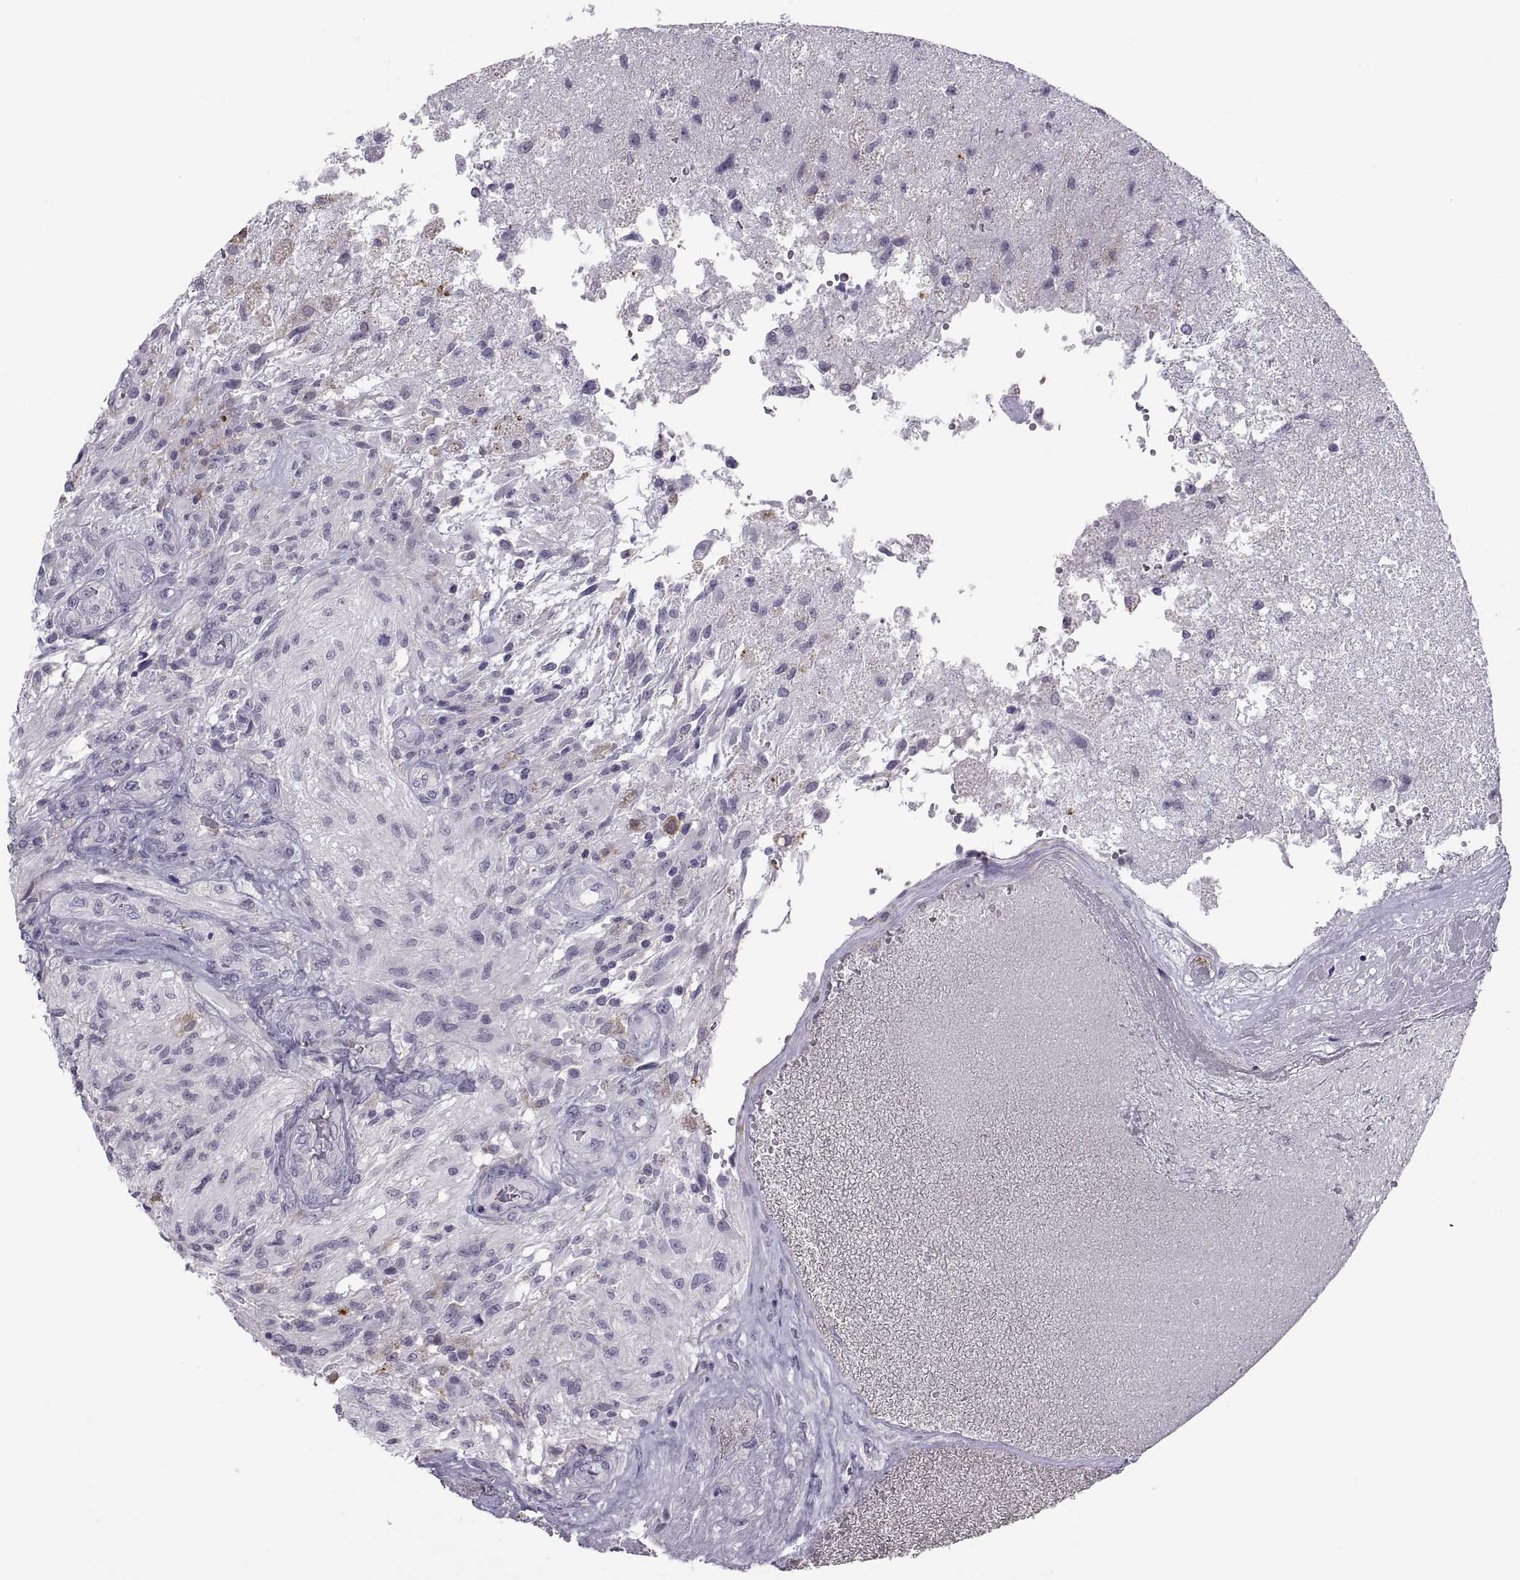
{"staining": {"intensity": "negative", "quantity": "none", "location": "none"}, "tissue": "glioma", "cell_type": "Tumor cells", "image_type": "cancer", "snomed": [{"axis": "morphology", "description": "Glioma, malignant, High grade"}, {"axis": "topography", "description": "Brain"}], "caption": "This image is of high-grade glioma (malignant) stained with immunohistochemistry to label a protein in brown with the nuclei are counter-stained blue. There is no staining in tumor cells.", "gene": "TTC21A", "patient": {"sex": "male", "age": 56}}